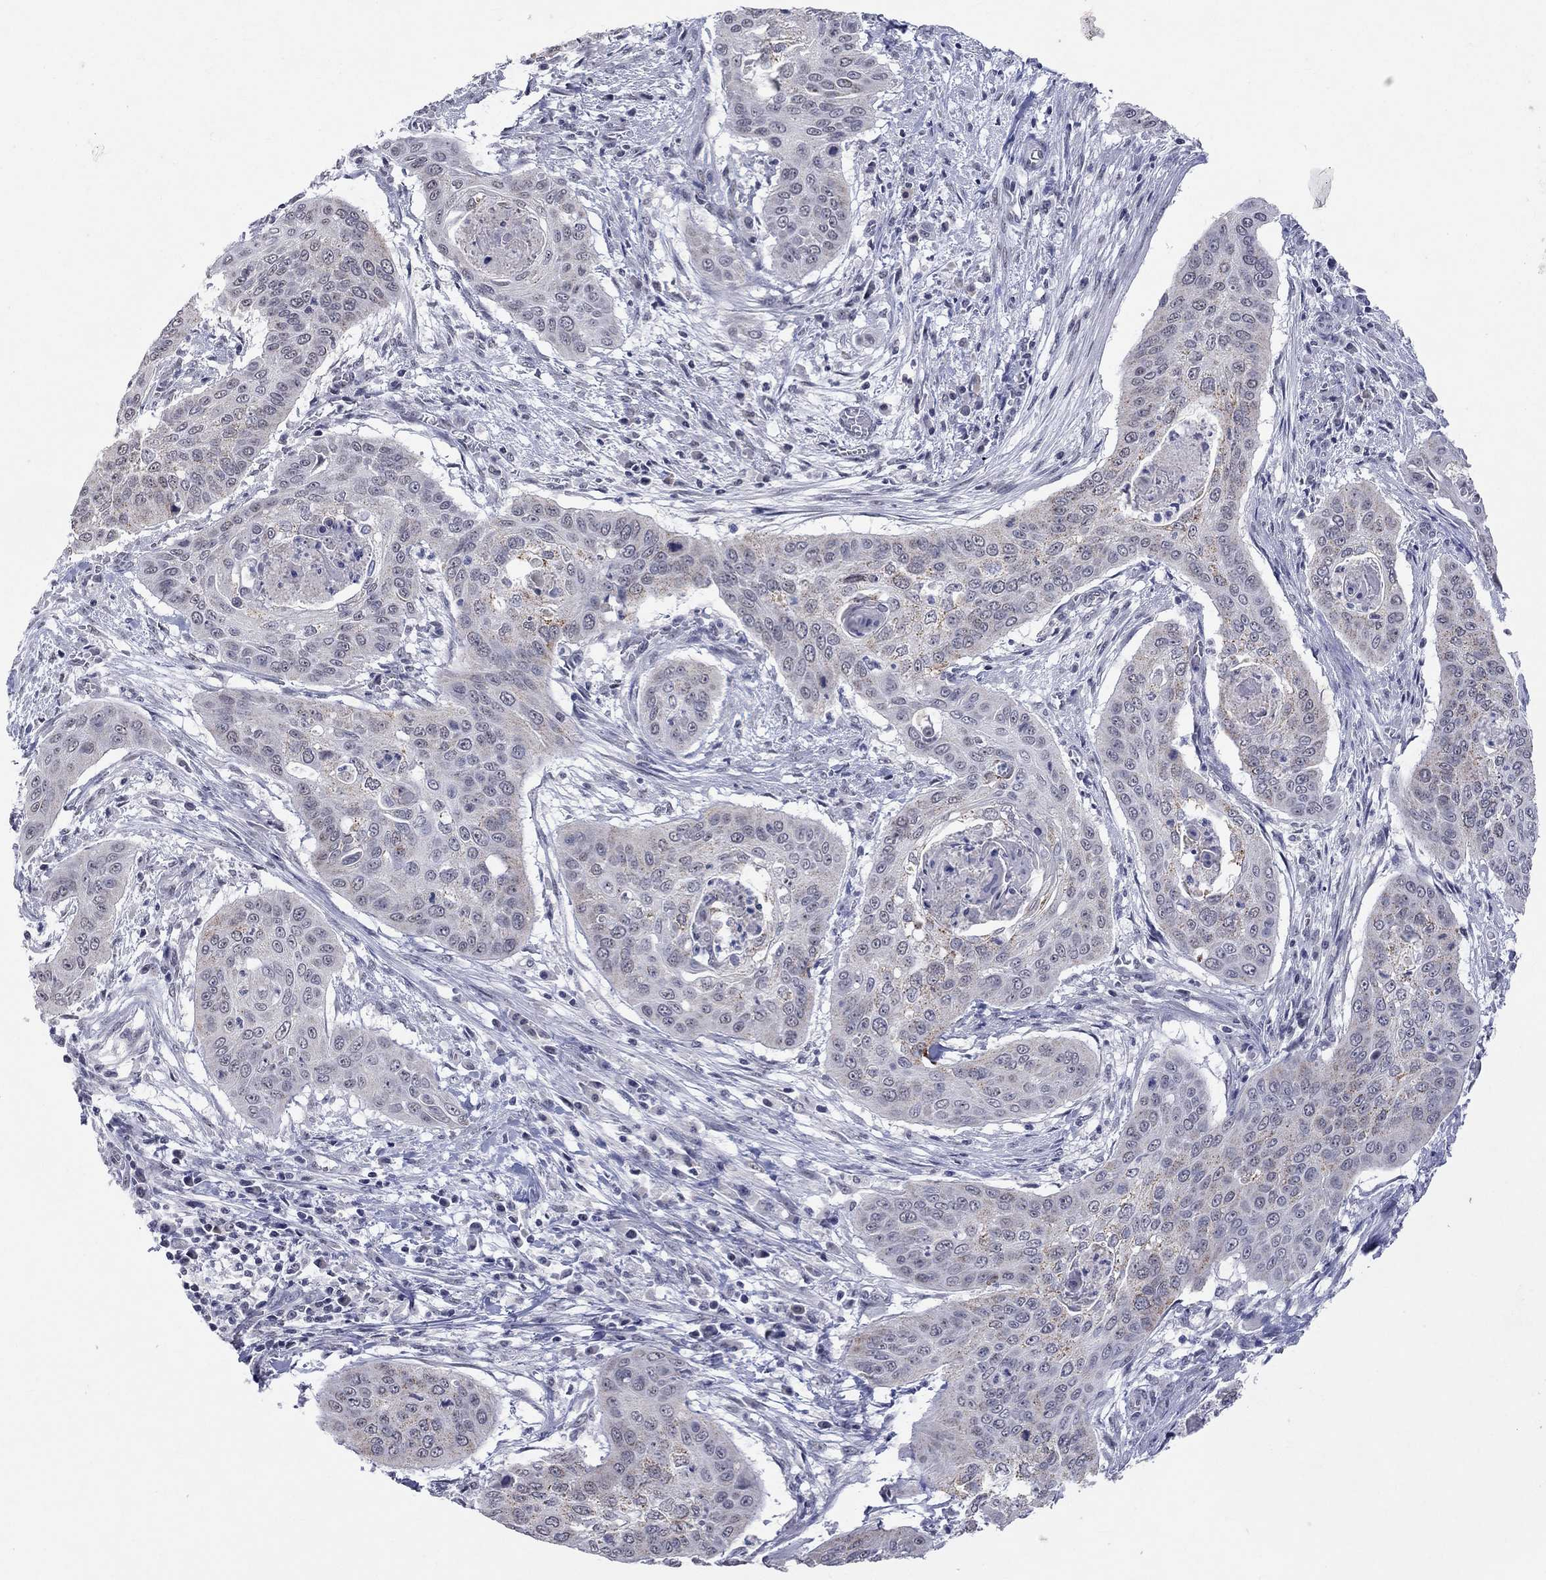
{"staining": {"intensity": "negative", "quantity": "none", "location": "none"}, "tissue": "cervical cancer", "cell_type": "Tumor cells", "image_type": "cancer", "snomed": [{"axis": "morphology", "description": "Squamous cell carcinoma, NOS"}, {"axis": "topography", "description": "Cervix"}], "caption": "This is an immunohistochemistry (IHC) photomicrograph of cervical cancer (squamous cell carcinoma). There is no staining in tumor cells.", "gene": "TMEM143", "patient": {"sex": "female", "age": 39}}